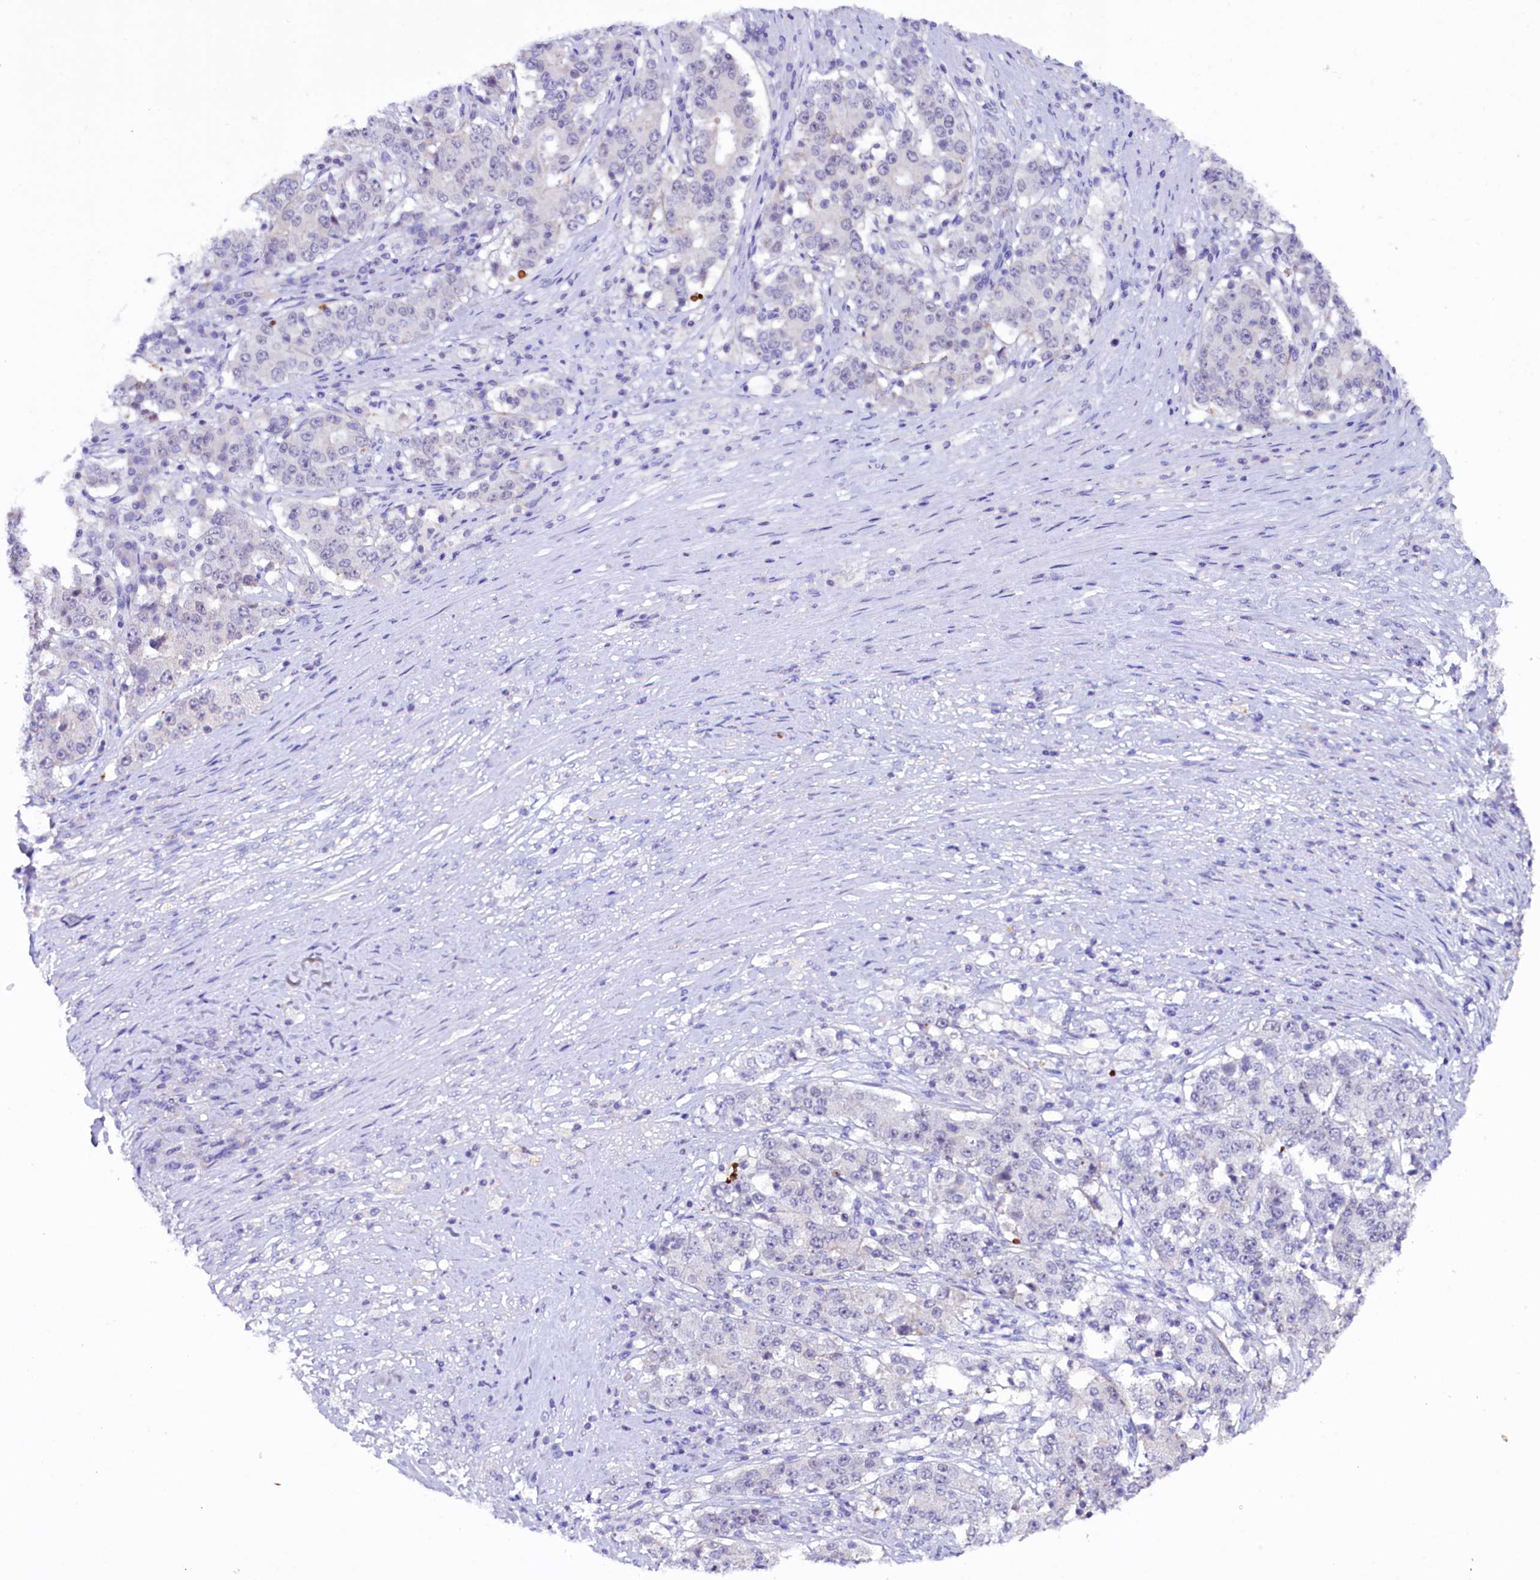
{"staining": {"intensity": "negative", "quantity": "none", "location": "none"}, "tissue": "stomach cancer", "cell_type": "Tumor cells", "image_type": "cancer", "snomed": [{"axis": "morphology", "description": "Adenocarcinoma, NOS"}, {"axis": "topography", "description": "Stomach"}], "caption": "Immunohistochemistry photomicrograph of neoplastic tissue: human stomach adenocarcinoma stained with DAB (3,3'-diaminobenzidine) displays no significant protein expression in tumor cells. (DAB (3,3'-diaminobenzidine) immunohistochemistry (IHC) with hematoxylin counter stain).", "gene": "FAM111B", "patient": {"sex": "male", "age": 59}}